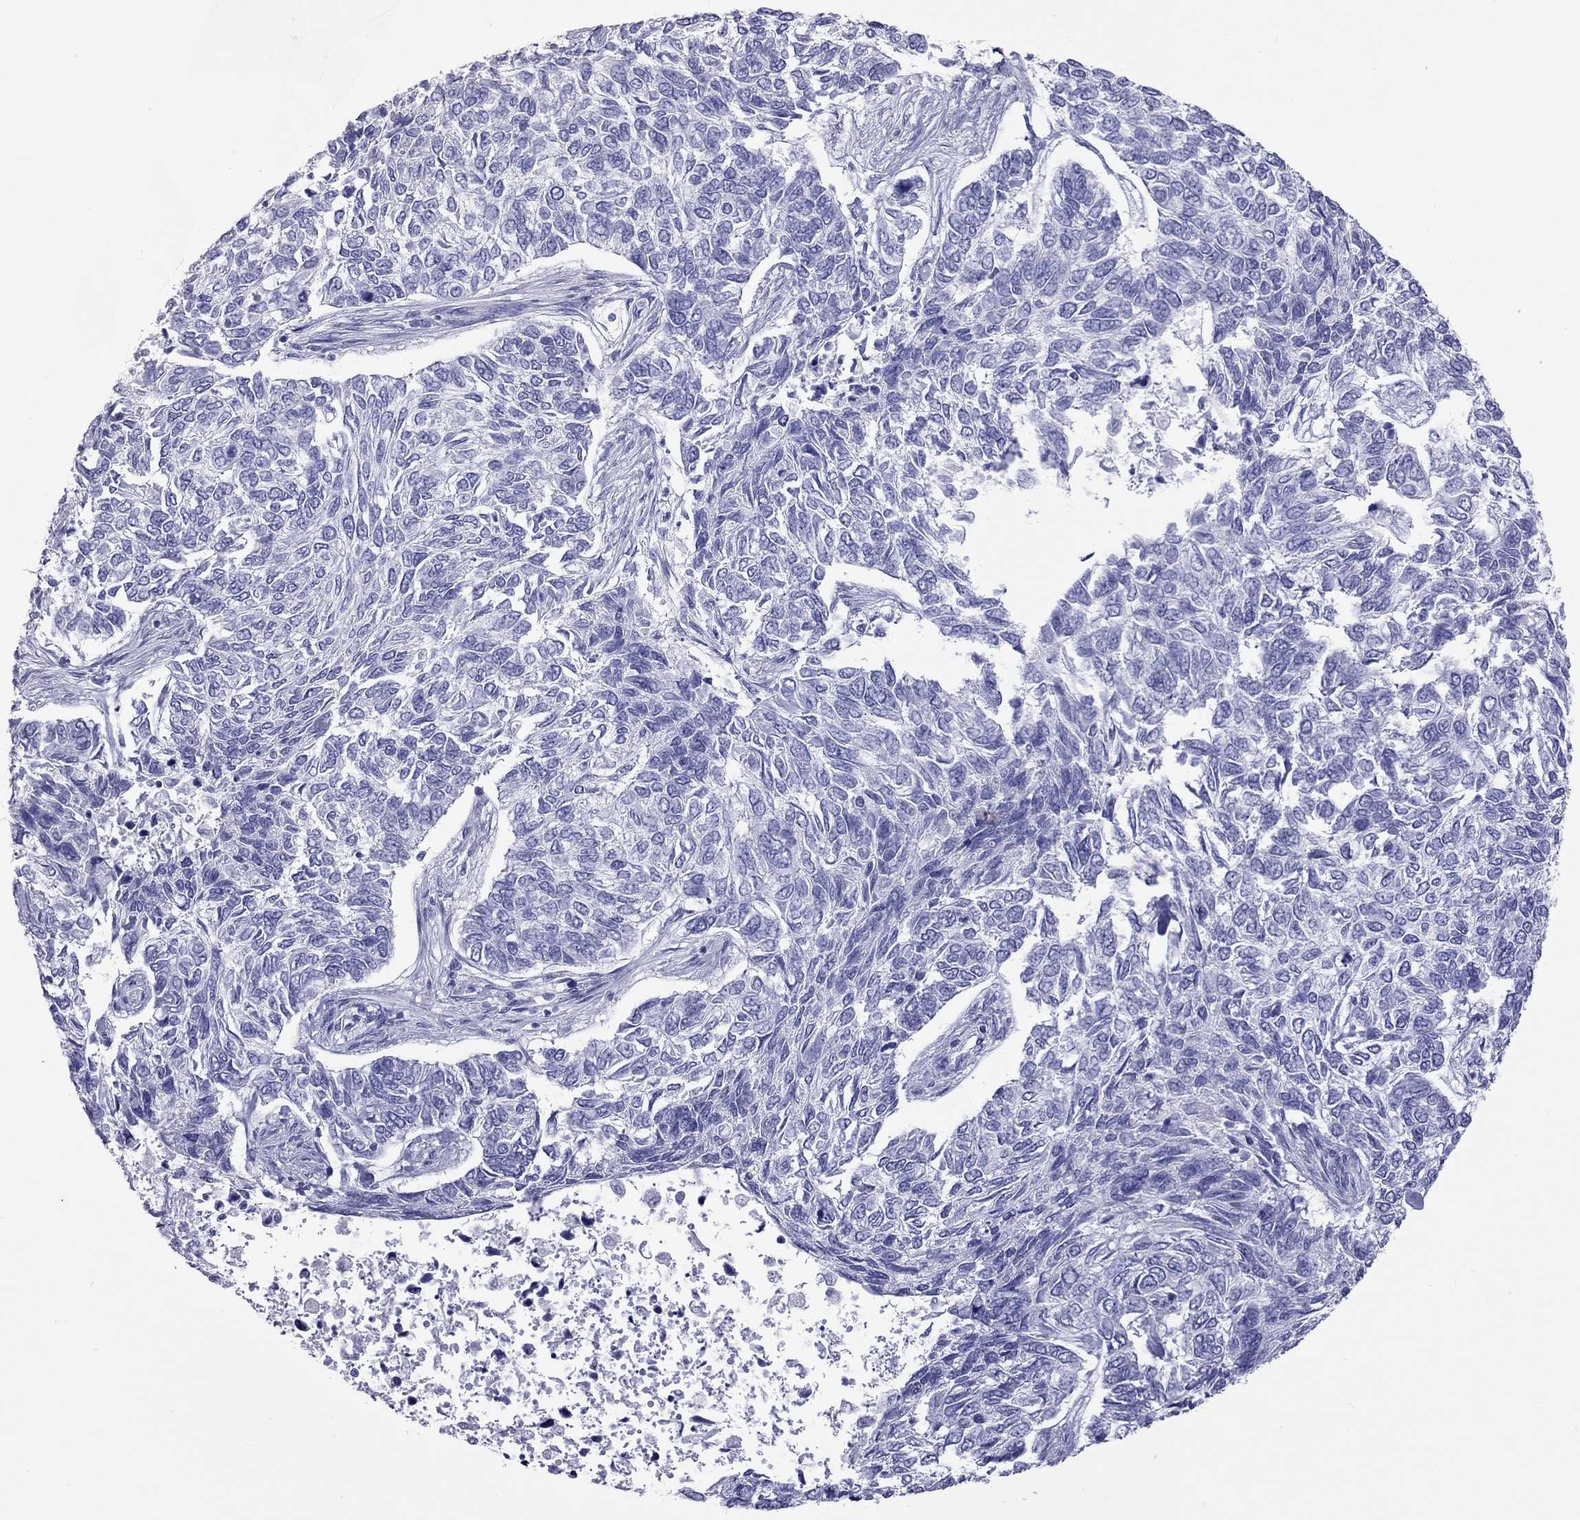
{"staining": {"intensity": "negative", "quantity": "none", "location": "none"}, "tissue": "skin cancer", "cell_type": "Tumor cells", "image_type": "cancer", "snomed": [{"axis": "morphology", "description": "Basal cell carcinoma"}, {"axis": "topography", "description": "Skin"}], "caption": "High power microscopy photomicrograph of an immunohistochemistry (IHC) photomicrograph of skin cancer (basal cell carcinoma), revealing no significant positivity in tumor cells.", "gene": "STAG3", "patient": {"sex": "female", "age": 65}}